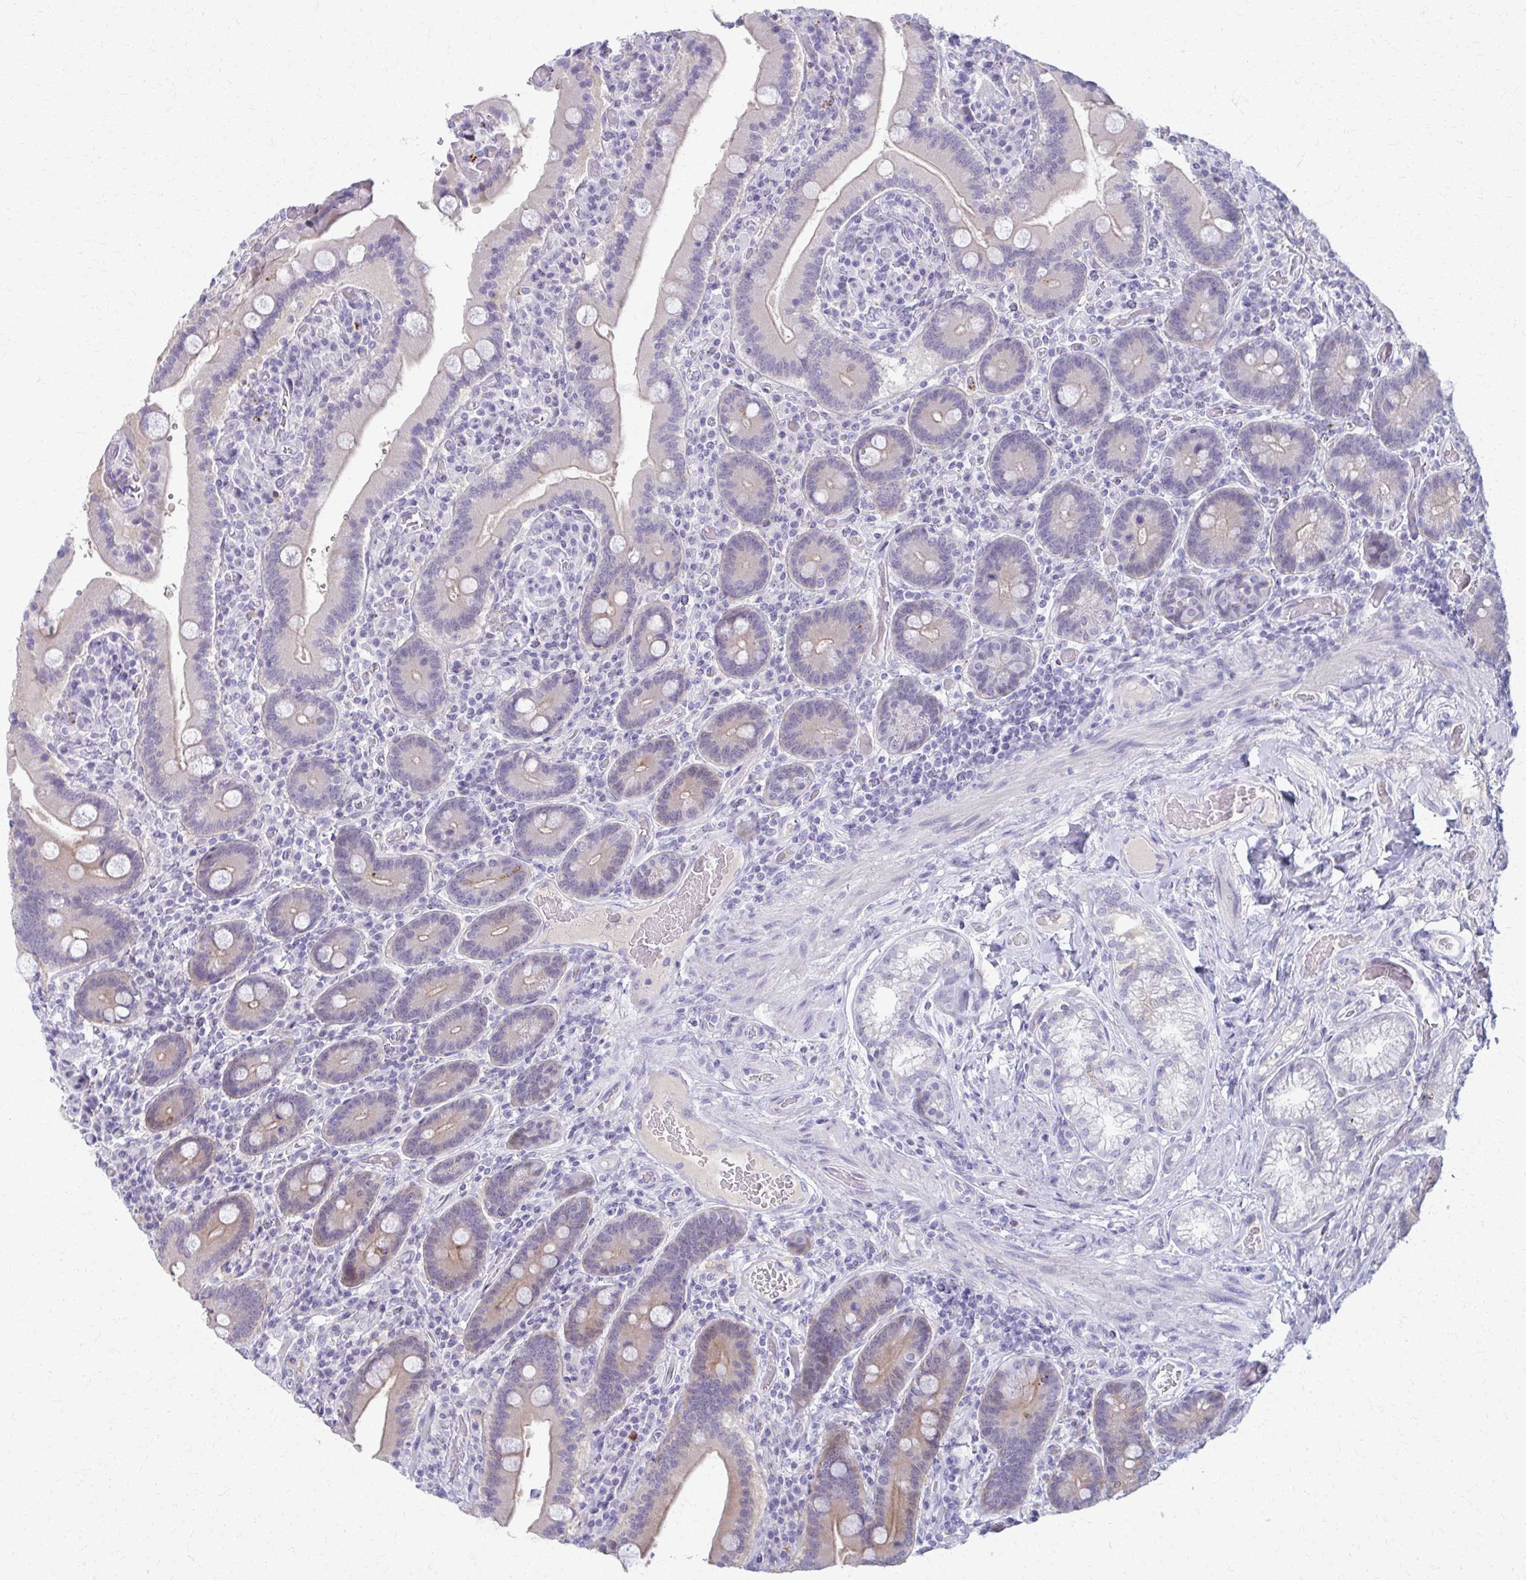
{"staining": {"intensity": "moderate", "quantity": "25%-75%", "location": "cytoplasmic/membranous"}, "tissue": "duodenum", "cell_type": "Glandular cells", "image_type": "normal", "snomed": [{"axis": "morphology", "description": "Normal tissue, NOS"}, {"axis": "topography", "description": "Duodenum"}], "caption": "Glandular cells display medium levels of moderate cytoplasmic/membranous positivity in approximately 25%-75% of cells in unremarkable human duodenum. (brown staining indicates protein expression, while blue staining denotes nuclei).", "gene": "ENSG00000275249", "patient": {"sex": "female", "age": 62}}